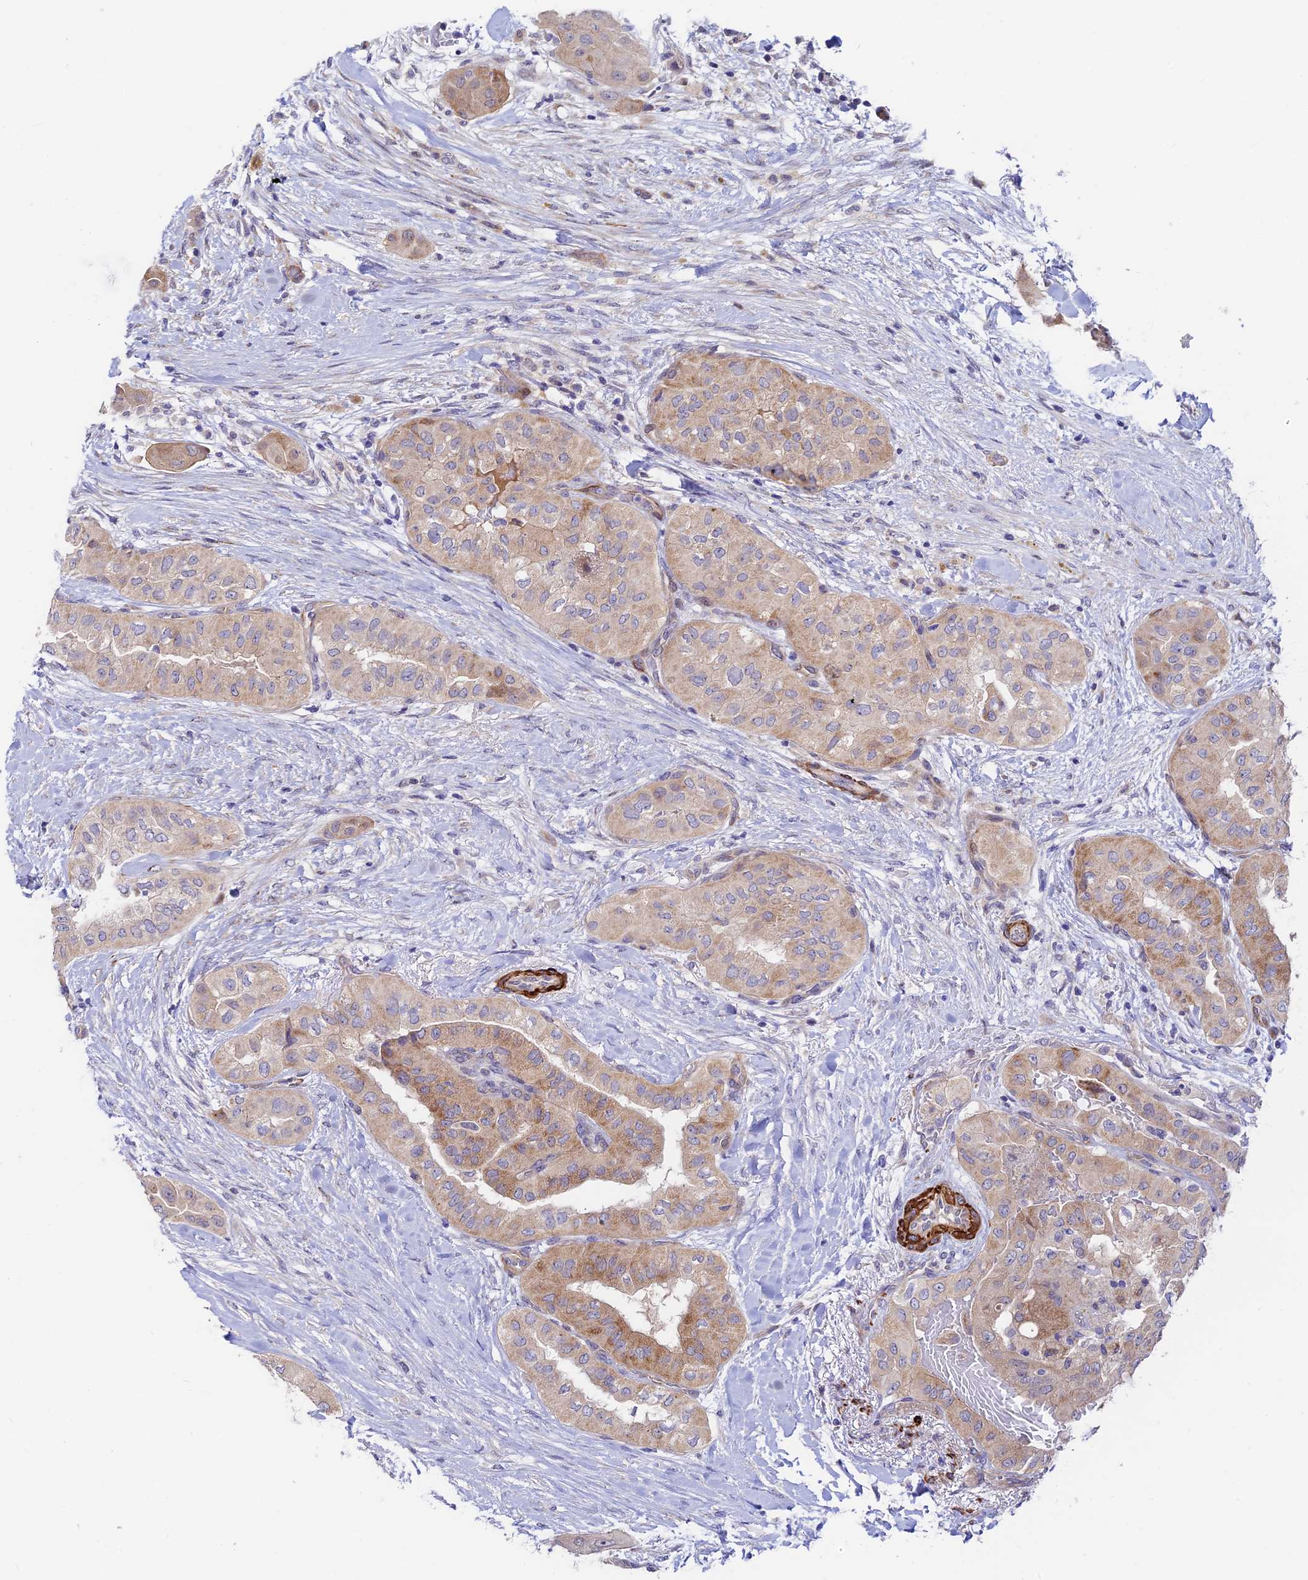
{"staining": {"intensity": "moderate", "quantity": ">75%", "location": "cytoplasmic/membranous"}, "tissue": "head and neck cancer", "cell_type": "Tumor cells", "image_type": "cancer", "snomed": [{"axis": "morphology", "description": "Adenocarcinoma, NOS"}, {"axis": "topography", "description": "Head-Neck"}], "caption": "Immunohistochemistry (IHC) photomicrograph of human head and neck adenocarcinoma stained for a protein (brown), which displays medium levels of moderate cytoplasmic/membranous expression in approximately >75% of tumor cells.", "gene": "ANKRD50", "patient": {"sex": "male", "age": 66}}